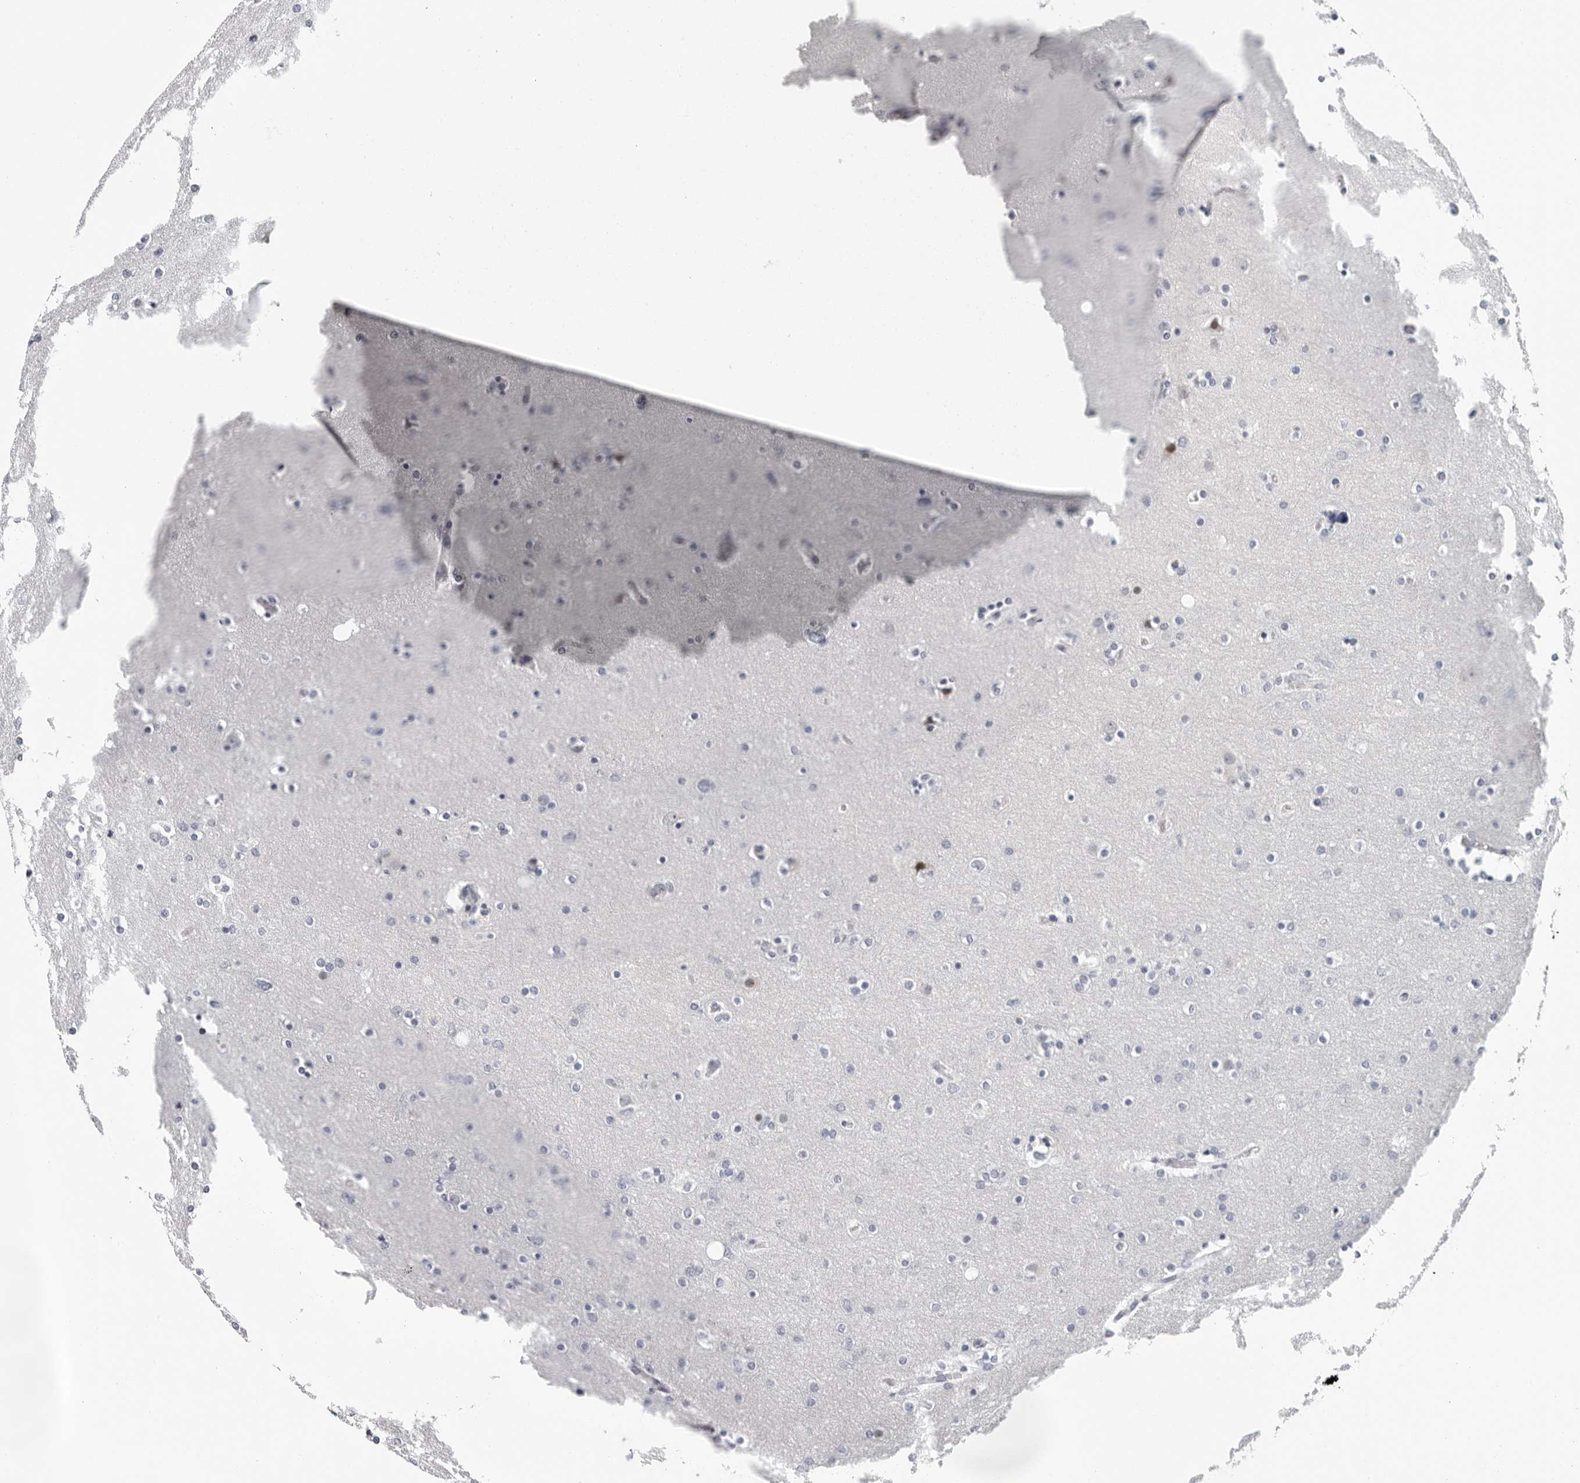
{"staining": {"intensity": "negative", "quantity": "none", "location": "none"}, "tissue": "glioma", "cell_type": "Tumor cells", "image_type": "cancer", "snomed": [{"axis": "morphology", "description": "Glioma, malignant, High grade"}, {"axis": "topography", "description": "Cerebral cortex"}], "caption": "Protein analysis of glioma reveals no significant positivity in tumor cells. (DAB (3,3'-diaminobenzidine) immunohistochemistry, high magnification).", "gene": "ZNF502", "patient": {"sex": "female", "age": 36}}